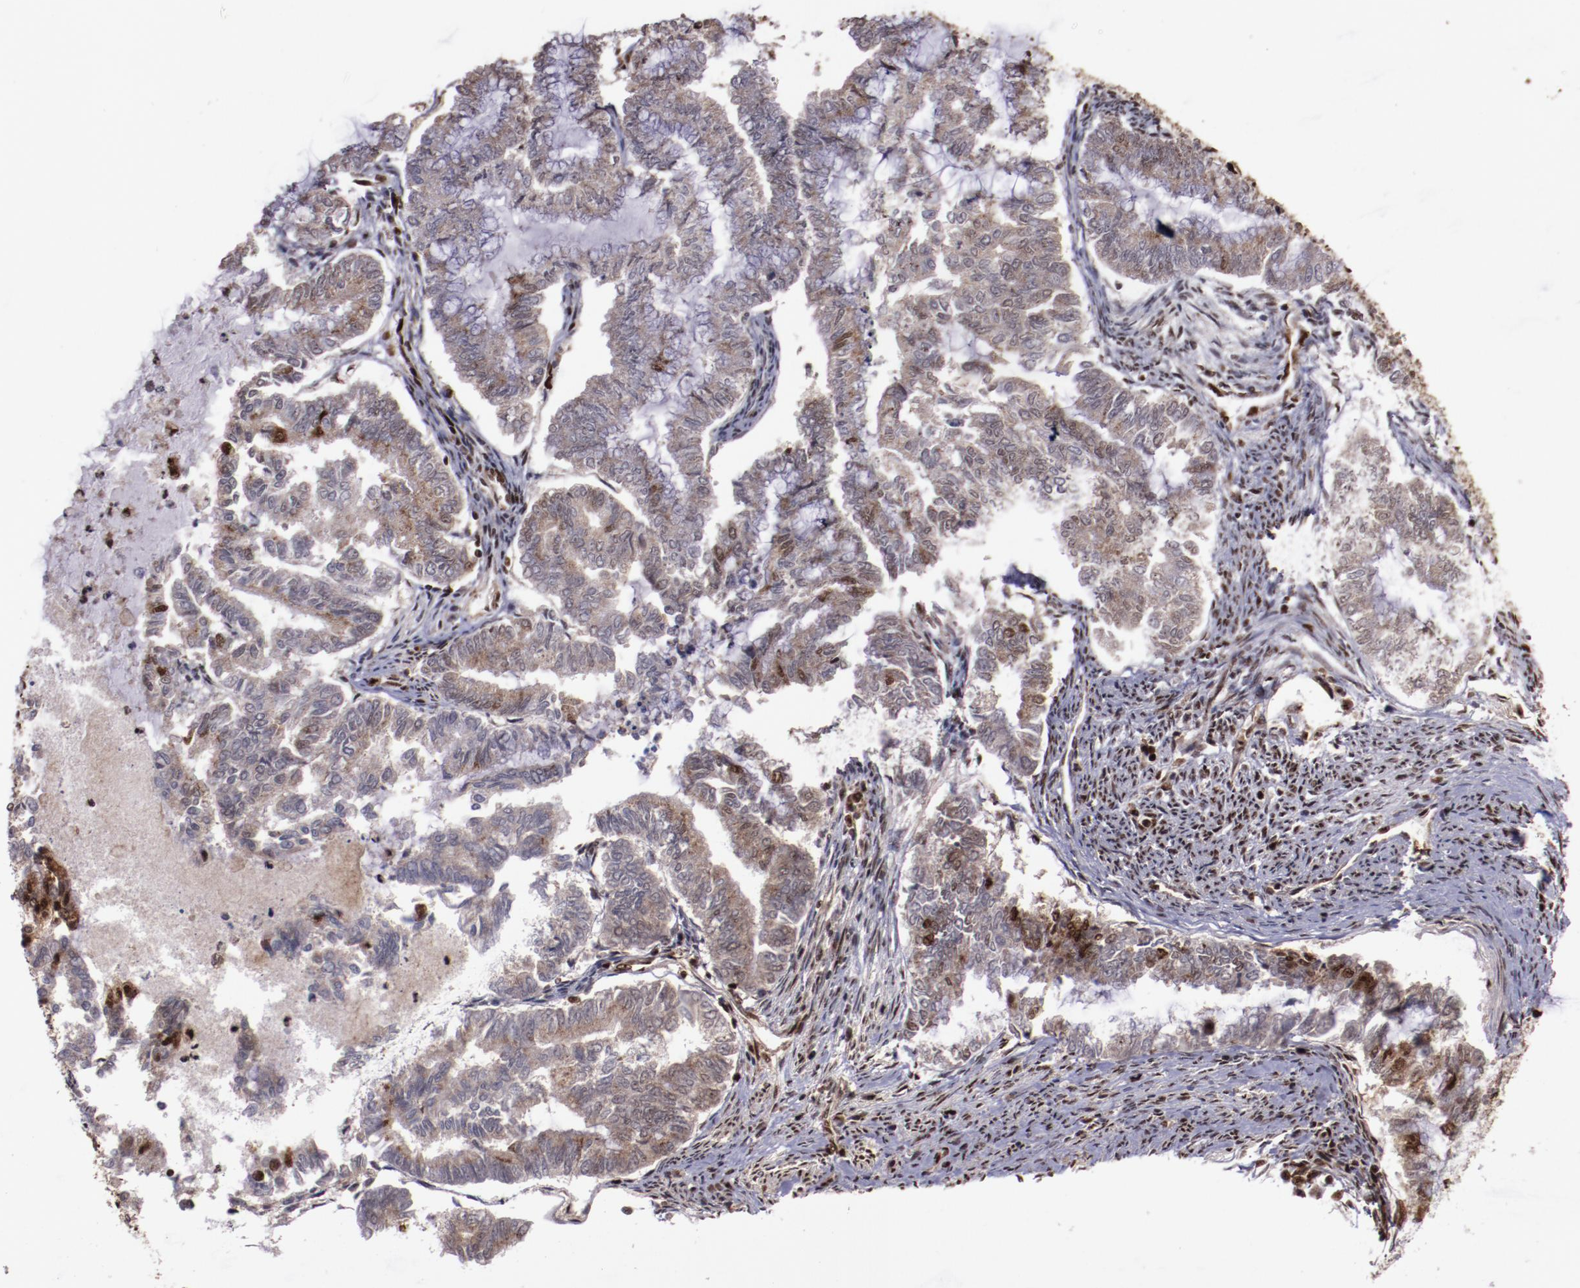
{"staining": {"intensity": "weak", "quantity": ">75%", "location": "cytoplasmic/membranous"}, "tissue": "endometrial cancer", "cell_type": "Tumor cells", "image_type": "cancer", "snomed": [{"axis": "morphology", "description": "Adenocarcinoma, NOS"}, {"axis": "topography", "description": "Endometrium"}], "caption": "Weak cytoplasmic/membranous staining for a protein is present in approximately >75% of tumor cells of endometrial cancer (adenocarcinoma) using IHC.", "gene": "SNW1", "patient": {"sex": "female", "age": 79}}